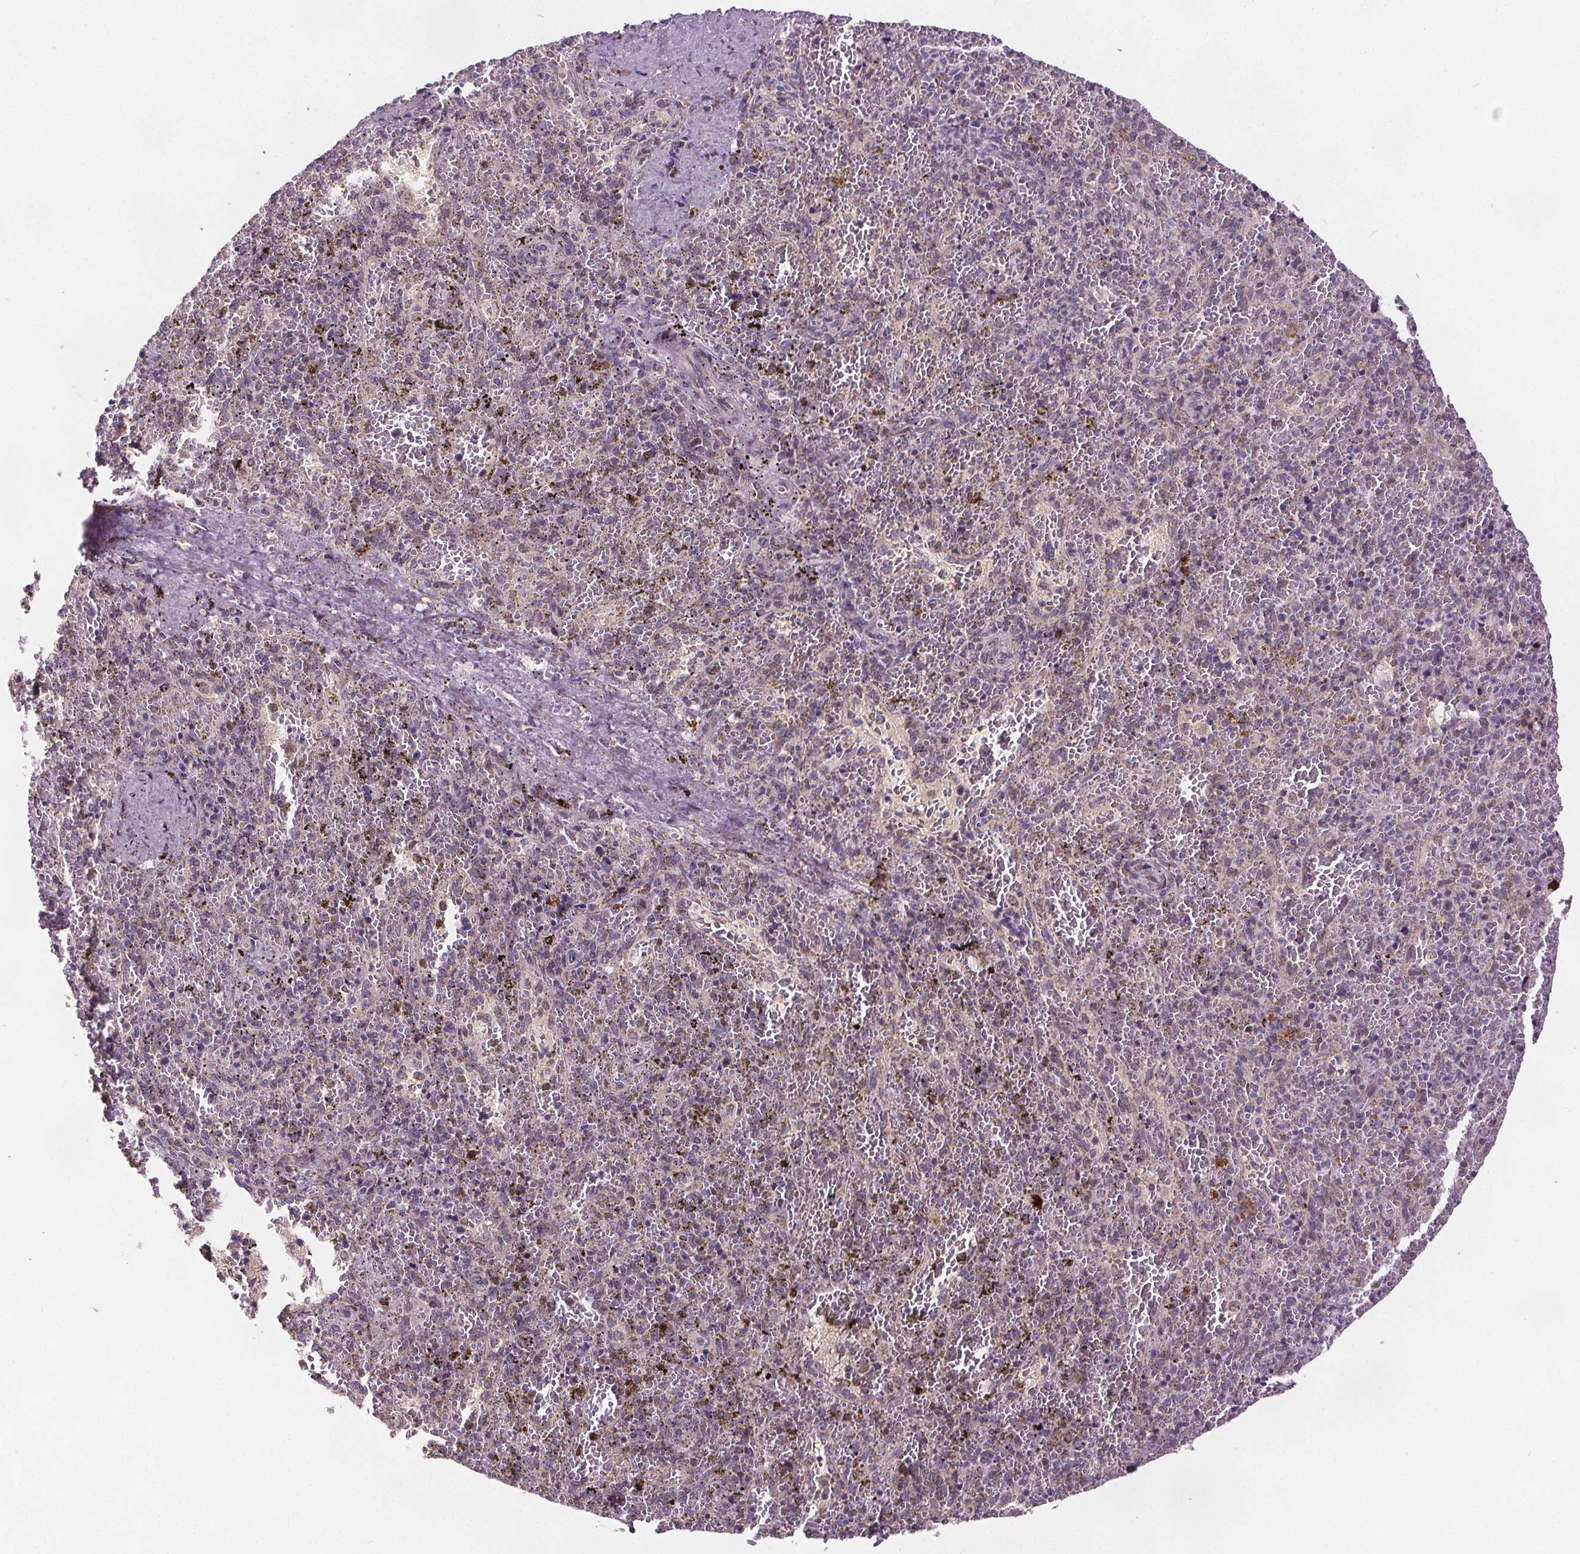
{"staining": {"intensity": "negative", "quantity": "none", "location": "none"}, "tissue": "spleen", "cell_type": "Cells in red pulp", "image_type": "normal", "snomed": [{"axis": "morphology", "description": "Normal tissue, NOS"}, {"axis": "topography", "description": "Spleen"}], "caption": "Human spleen stained for a protein using immunohistochemistry (IHC) demonstrates no staining in cells in red pulp.", "gene": "SUCLA2", "patient": {"sex": "female", "age": 50}}